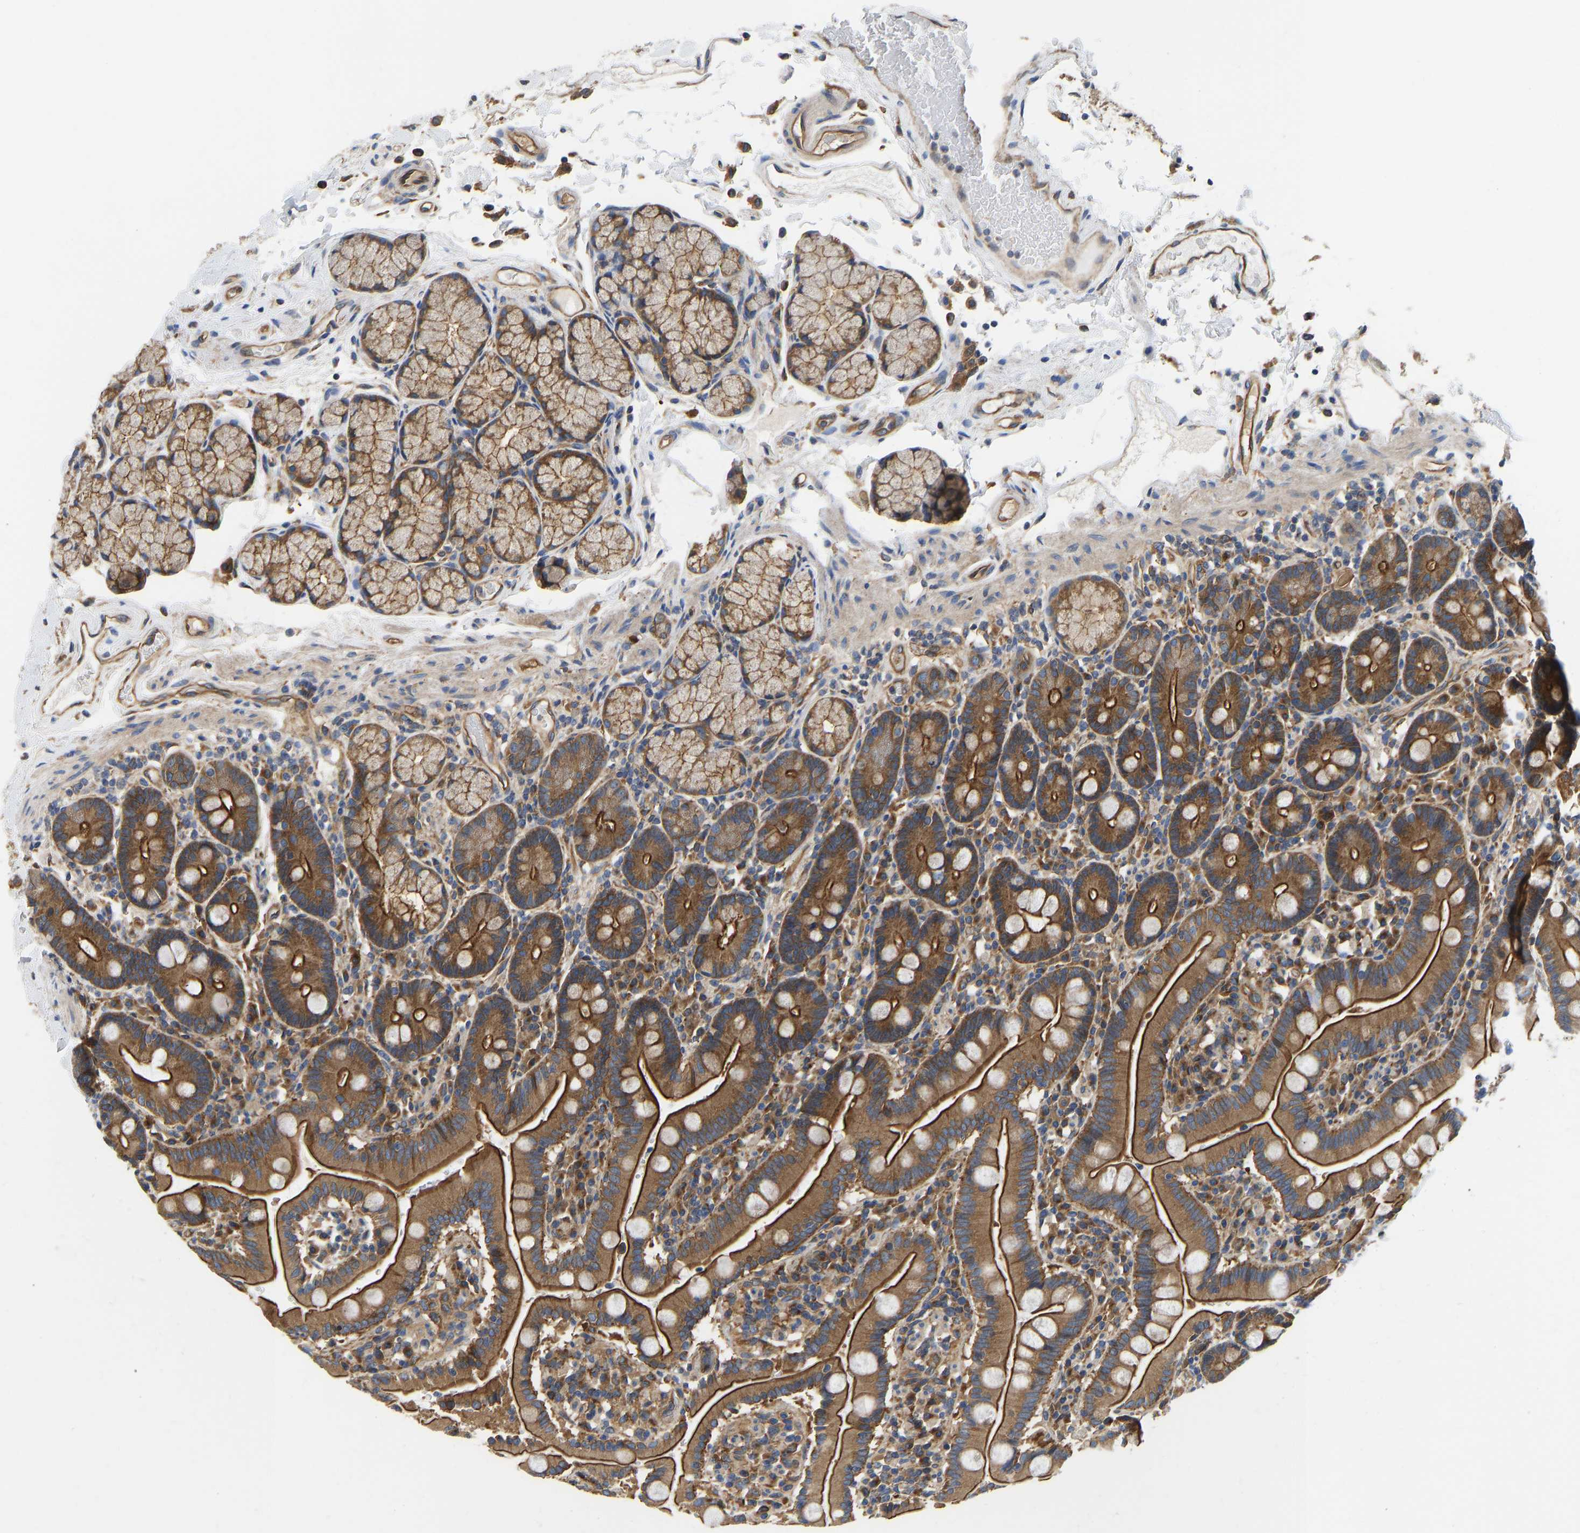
{"staining": {"intensity": "moderate", "quantity": ">75%", "location": "cytoplasmic/membranous"}, "tissue": "duodenum", "cell_type": "Glandular cells", "image_type": "normal", "snomed": [{"axis": "morphology", "description": "Normal tissue, NOS"}, {"axis": "topography", "description": "Small intestine, NOS"}], "caption": "IHC (DAB) staining of benign duodenum reveals moderate cytoplasmic/membranous protein positivity in about >75% of glandular cells.", "gene": "FLNB", "patient": {"sex": "female", "age": 71}}